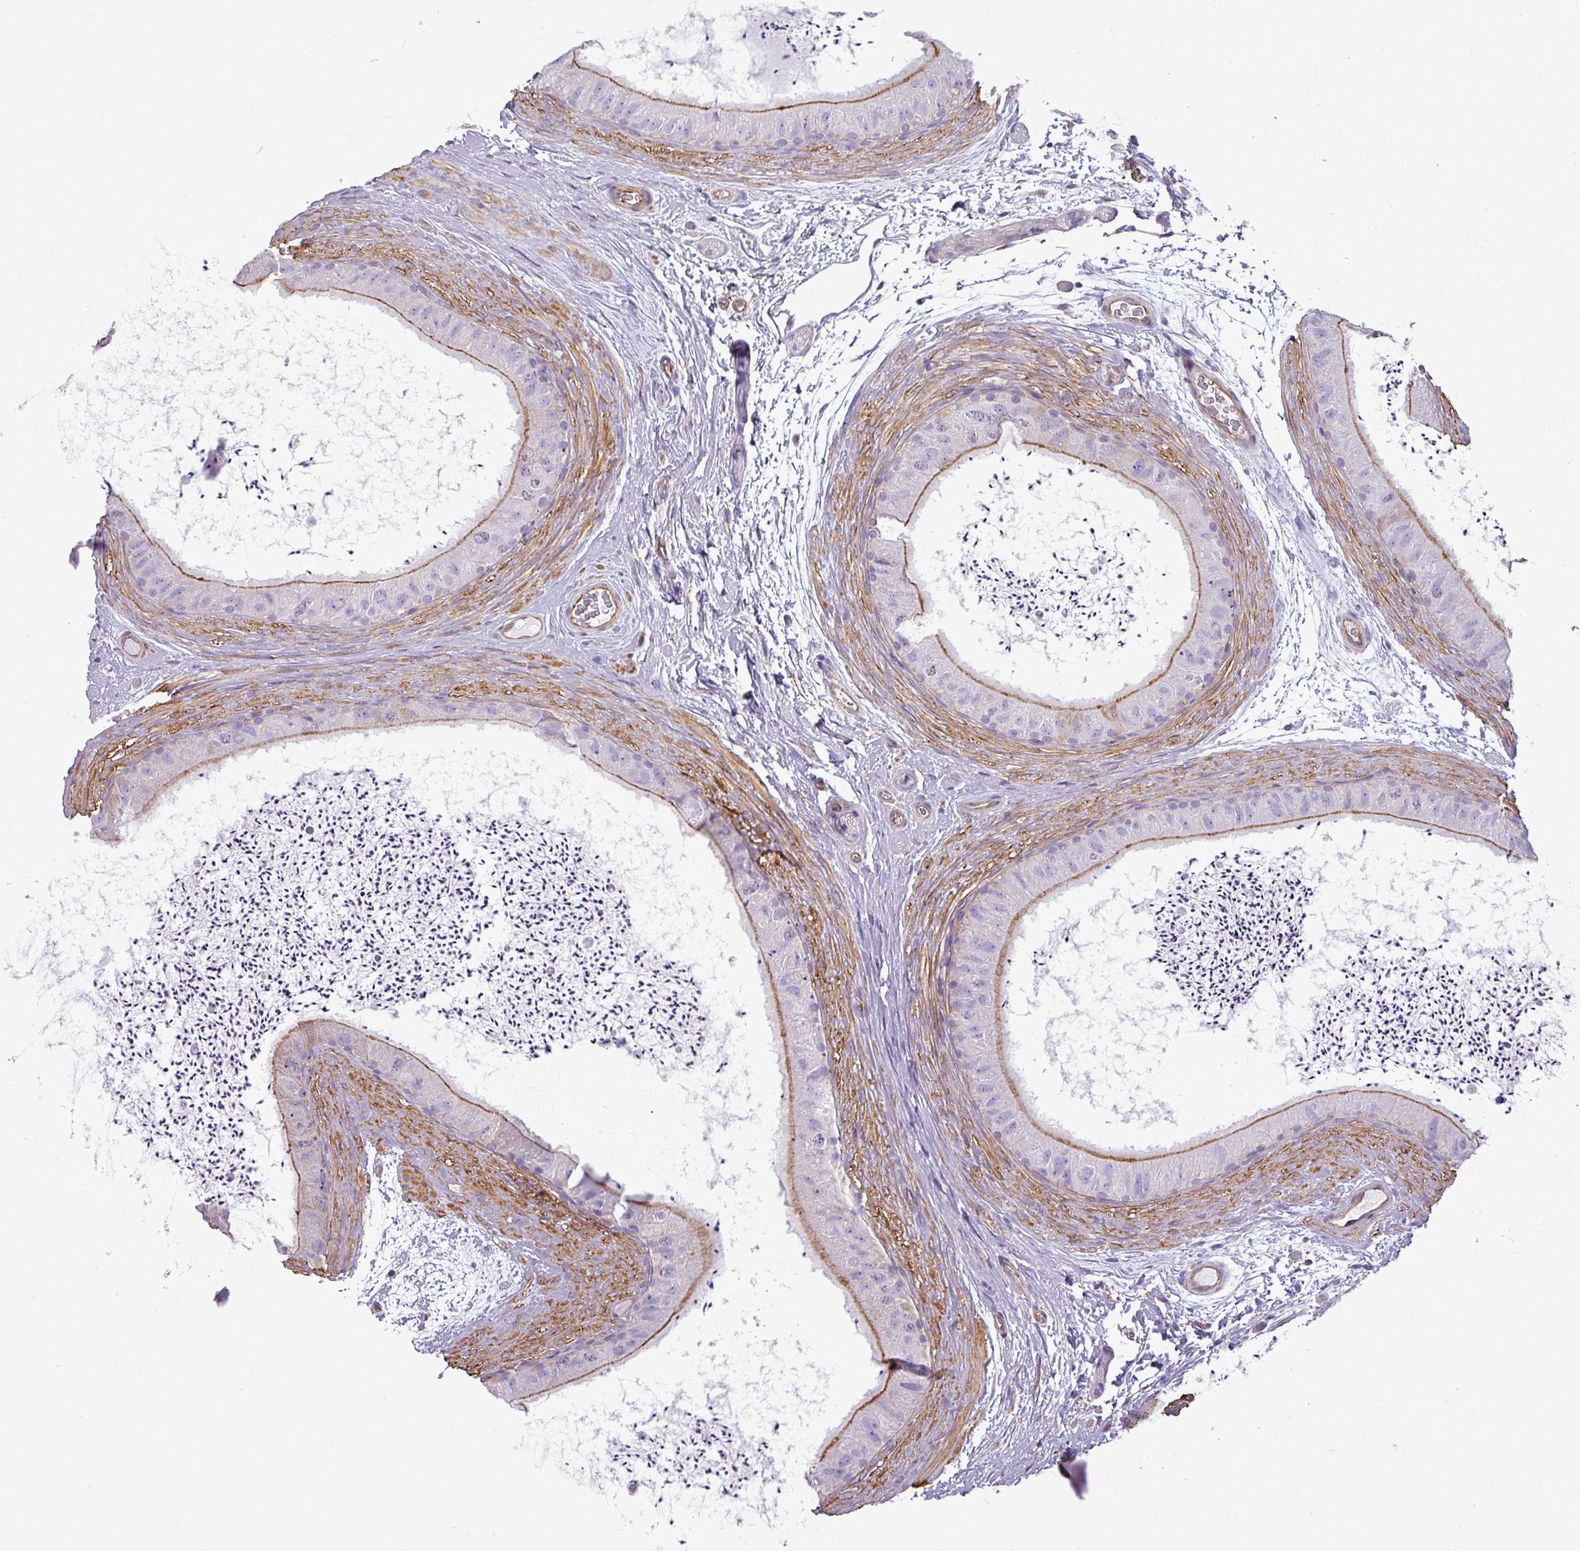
{"staining": {"intensity": "moderate", "quantity": ">75%", "location": "cytoplasmic/membranous"}, "tissue": "epididymis", "cell_type": "Glandular cells", "image_type": "normal", "snomed": [{"axis": "morphology", "description": "Normal tissue, NOS"}, {"axis": "topography", "description": "Epididymis"}], "caption": "A micrograph of human epididymis stained for a protein shows moderate cytoplasmic/membranous brown staining in glandular cells.", "gene": "BTN2A2", "patient": {"sex": "male", "age": 50}}